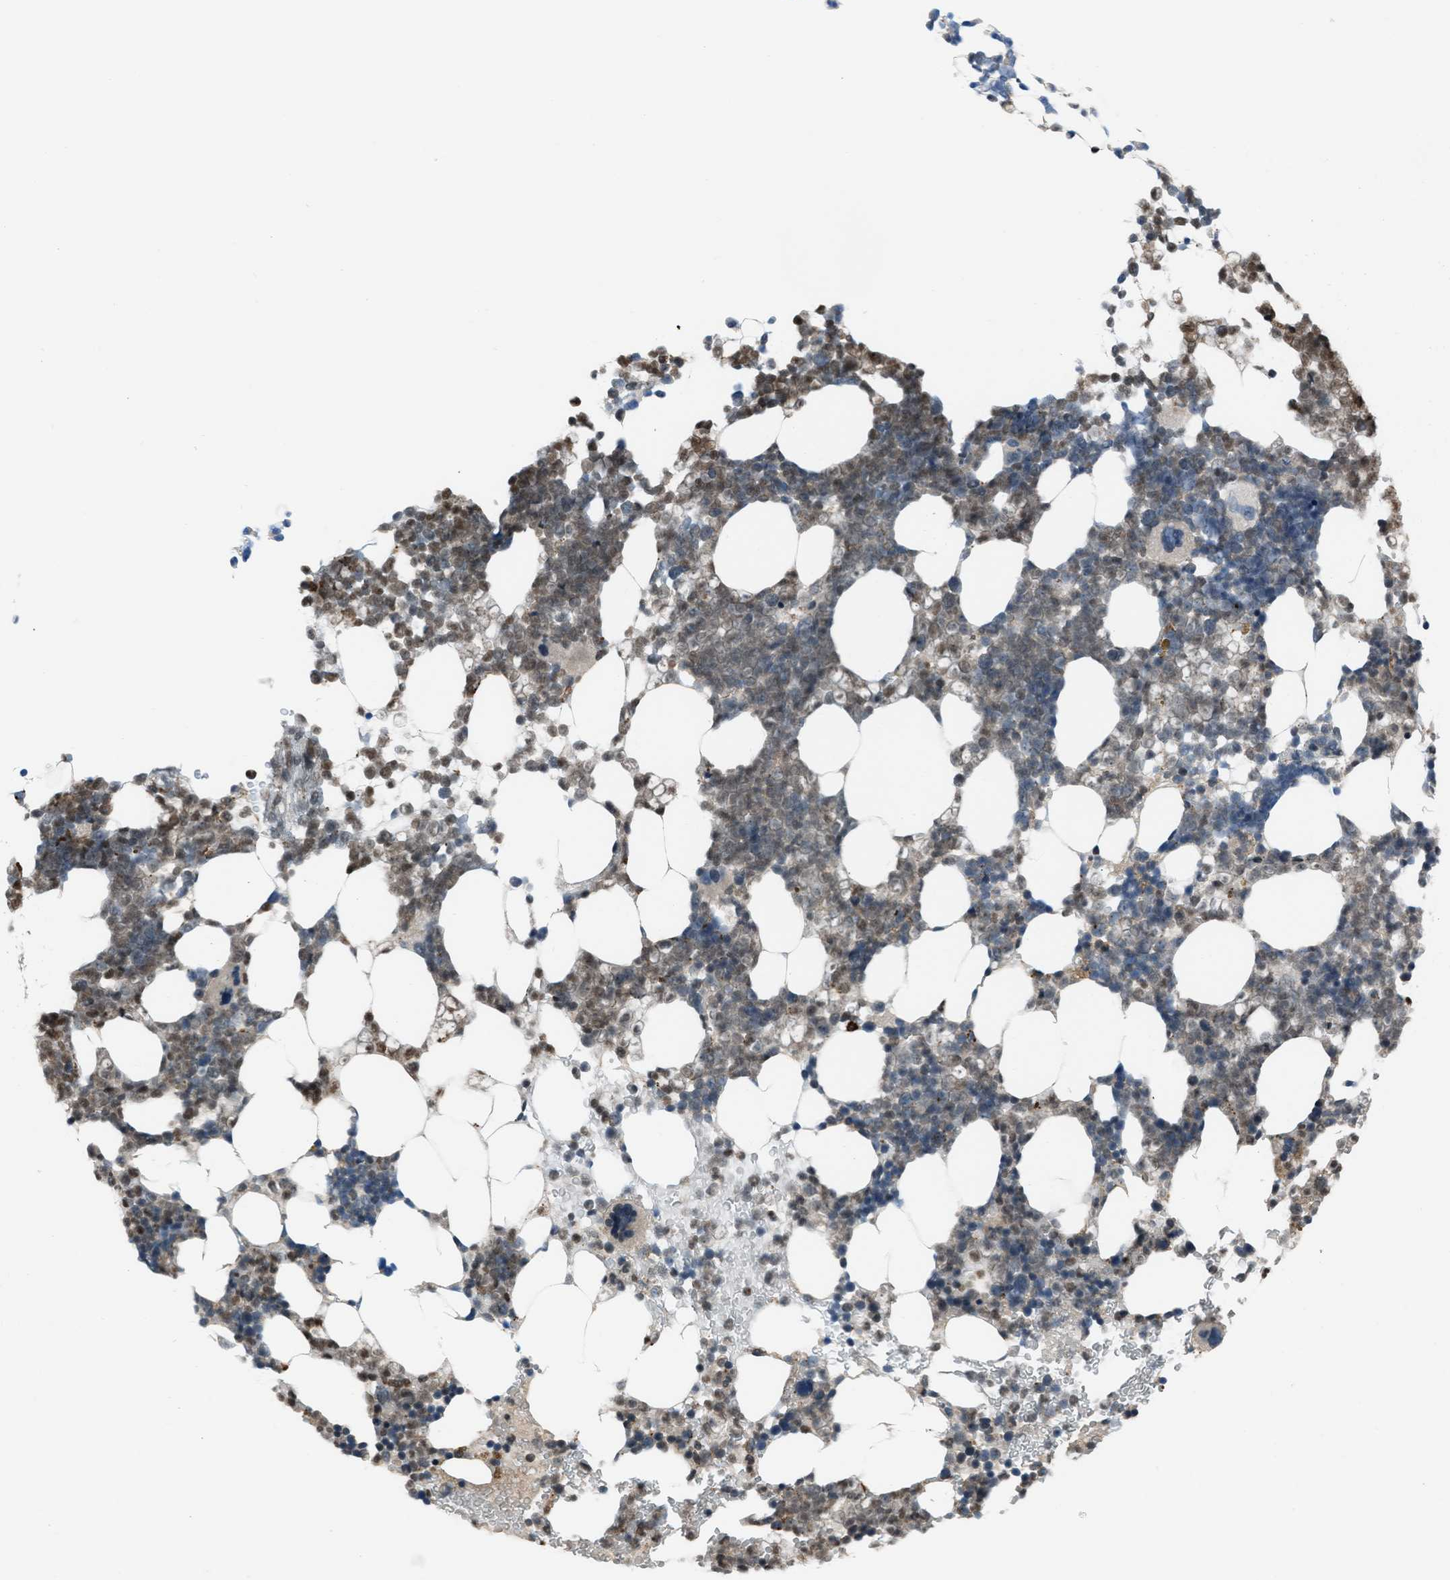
{"staining": {"intensity": "weak", "quantity": "25%-75%", "location": "cytoplasmic/membranous,nuclear"}, "tissue": "bone marrow", "cell_type": "Hematopoietic cells", "image_type": "normal", "snomed": [{"axis": "morphology", "description": "Normal tissue, NOS"}, {"axis": "morphology", "description": "Inflammation, NOS"}, {"axis": "topography", "description": "Bone marrow"}], "caption": "Brown immunohistochemical staining in unremarkable human bone marrow shows weak cytoplasmic/membranous,nuclear expression in approximately 25%-75% of hematopoietic cells.", "gene": "SLC38A6", "patient": {"sex": "female", "age": 67}}